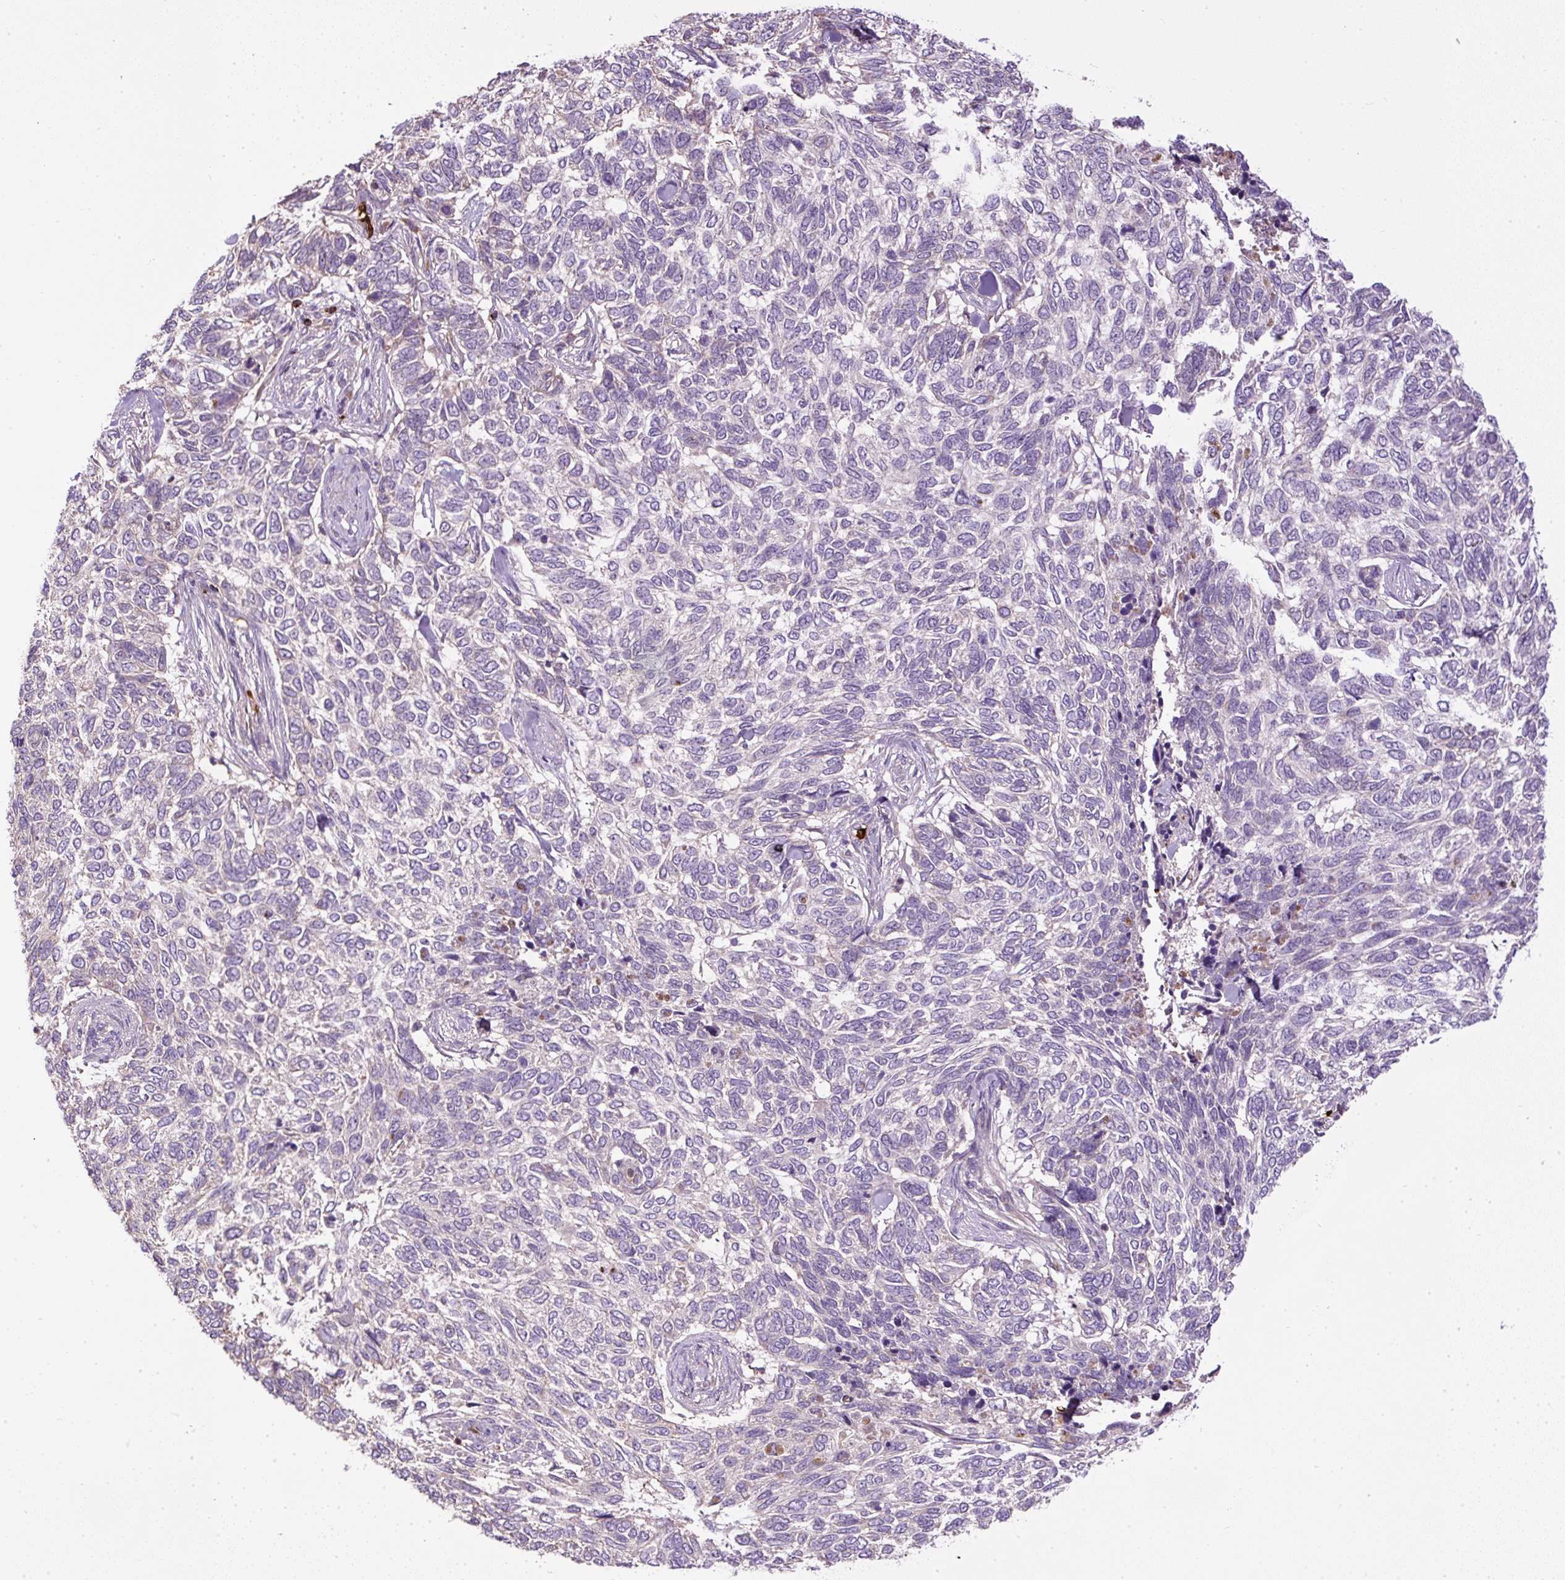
{"staining": {"intensity": "negative", "quantity": "none", "location": "none"}, "tissue": "skin cancer", "cell_type": "Tumor cells", "image_type": "cancer", "snomed": [{"axis": "morphology", "description": "Basal cell carcinoma"}, {"axis": "topography", "description": "Skin"}], "caption": "Immunohistochemistry (IHC) micrograph of human skin cancer (basal cell carcinoma) stained for a protein (brown), which demonstrates no staining in tumor cells.", "gene": "CXCL13", "patient": {"sex": "female", "age": 65}}